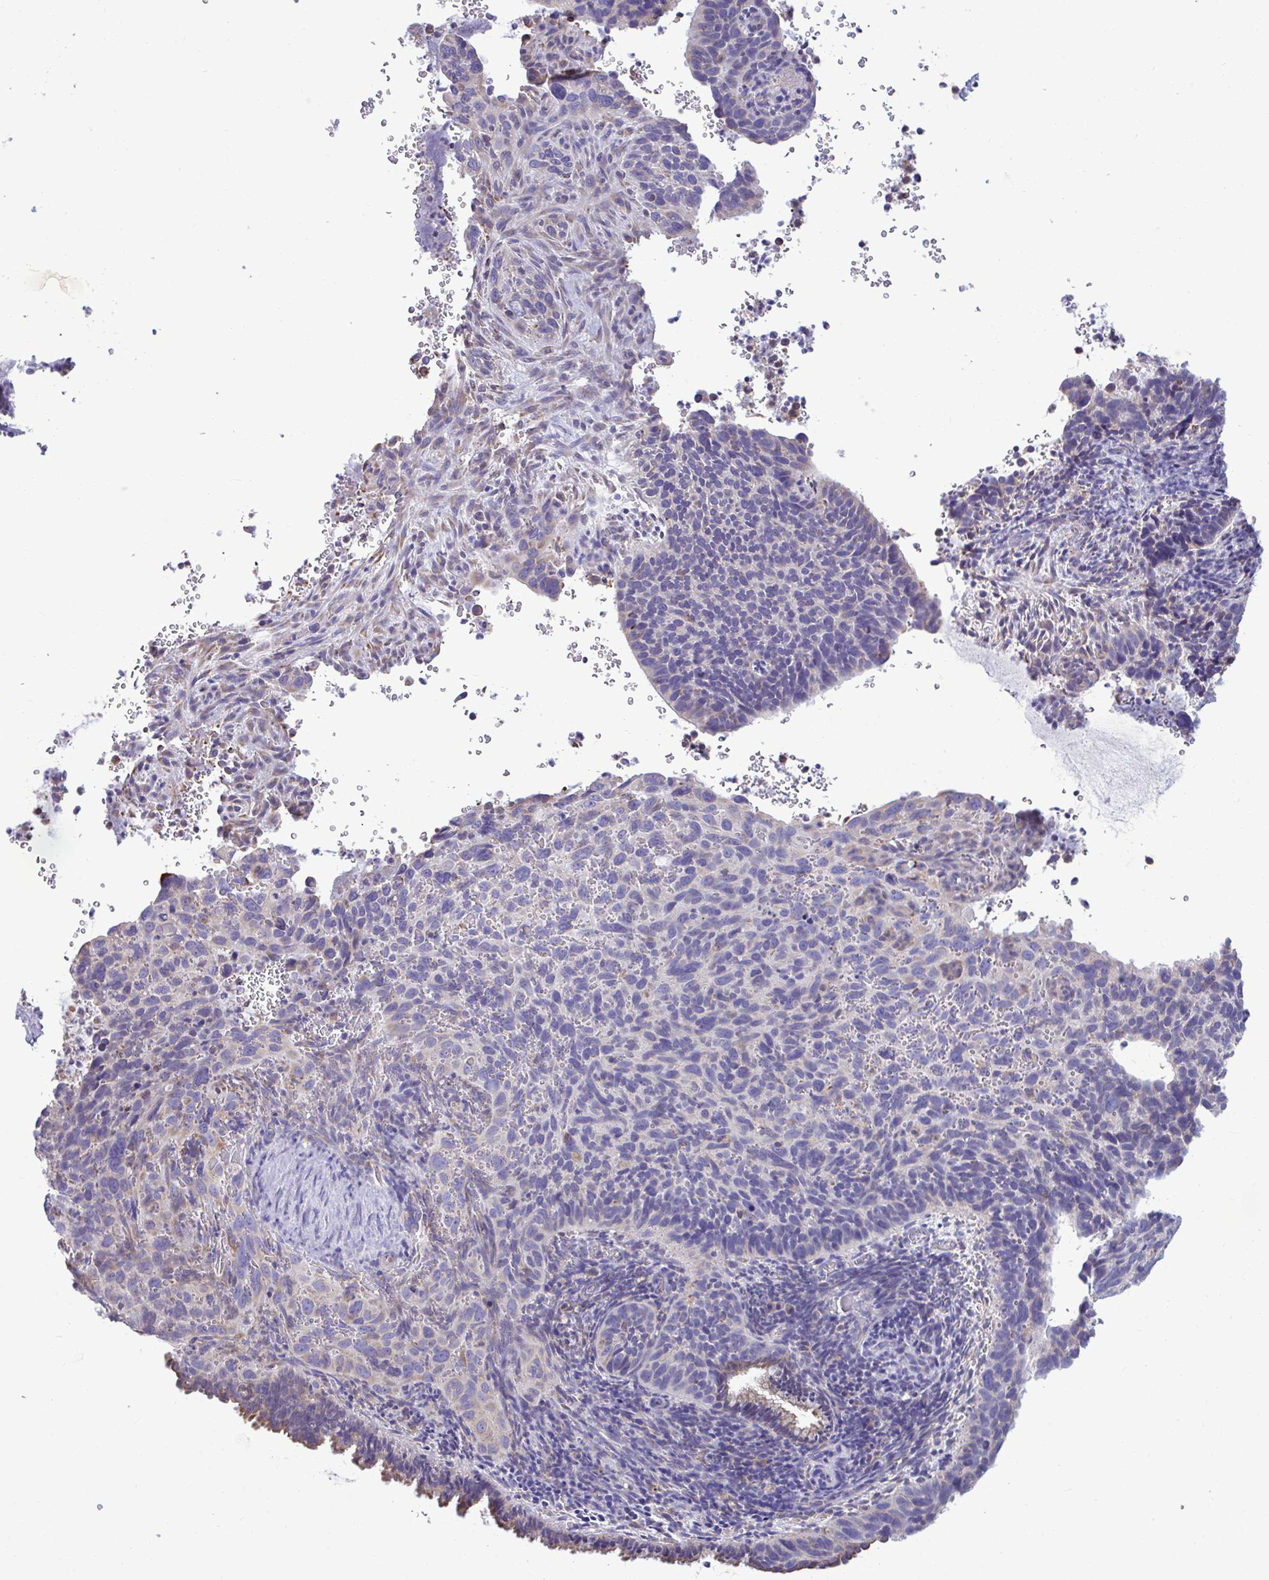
{"staining": {"intensity": "weak", "quantity": "<25%", "location": "cytoplasmic/membranous"}, "tissue": "cervical cancer", "cell_type": "Tumor cells", "image_type": "cancer", "snomed": [{"axis": "morphology", "description": "Squamous cell carcinoma, NOS"}, {"axis": "topography", "description": "Cervix"}], "caption": "This is an immunohistochemistry (IHC) photomicrograph of cervical cancer. There is no staining in tumor cells.", "gene": "PIGK", "patient": {"sex": "female", "age": 51}}